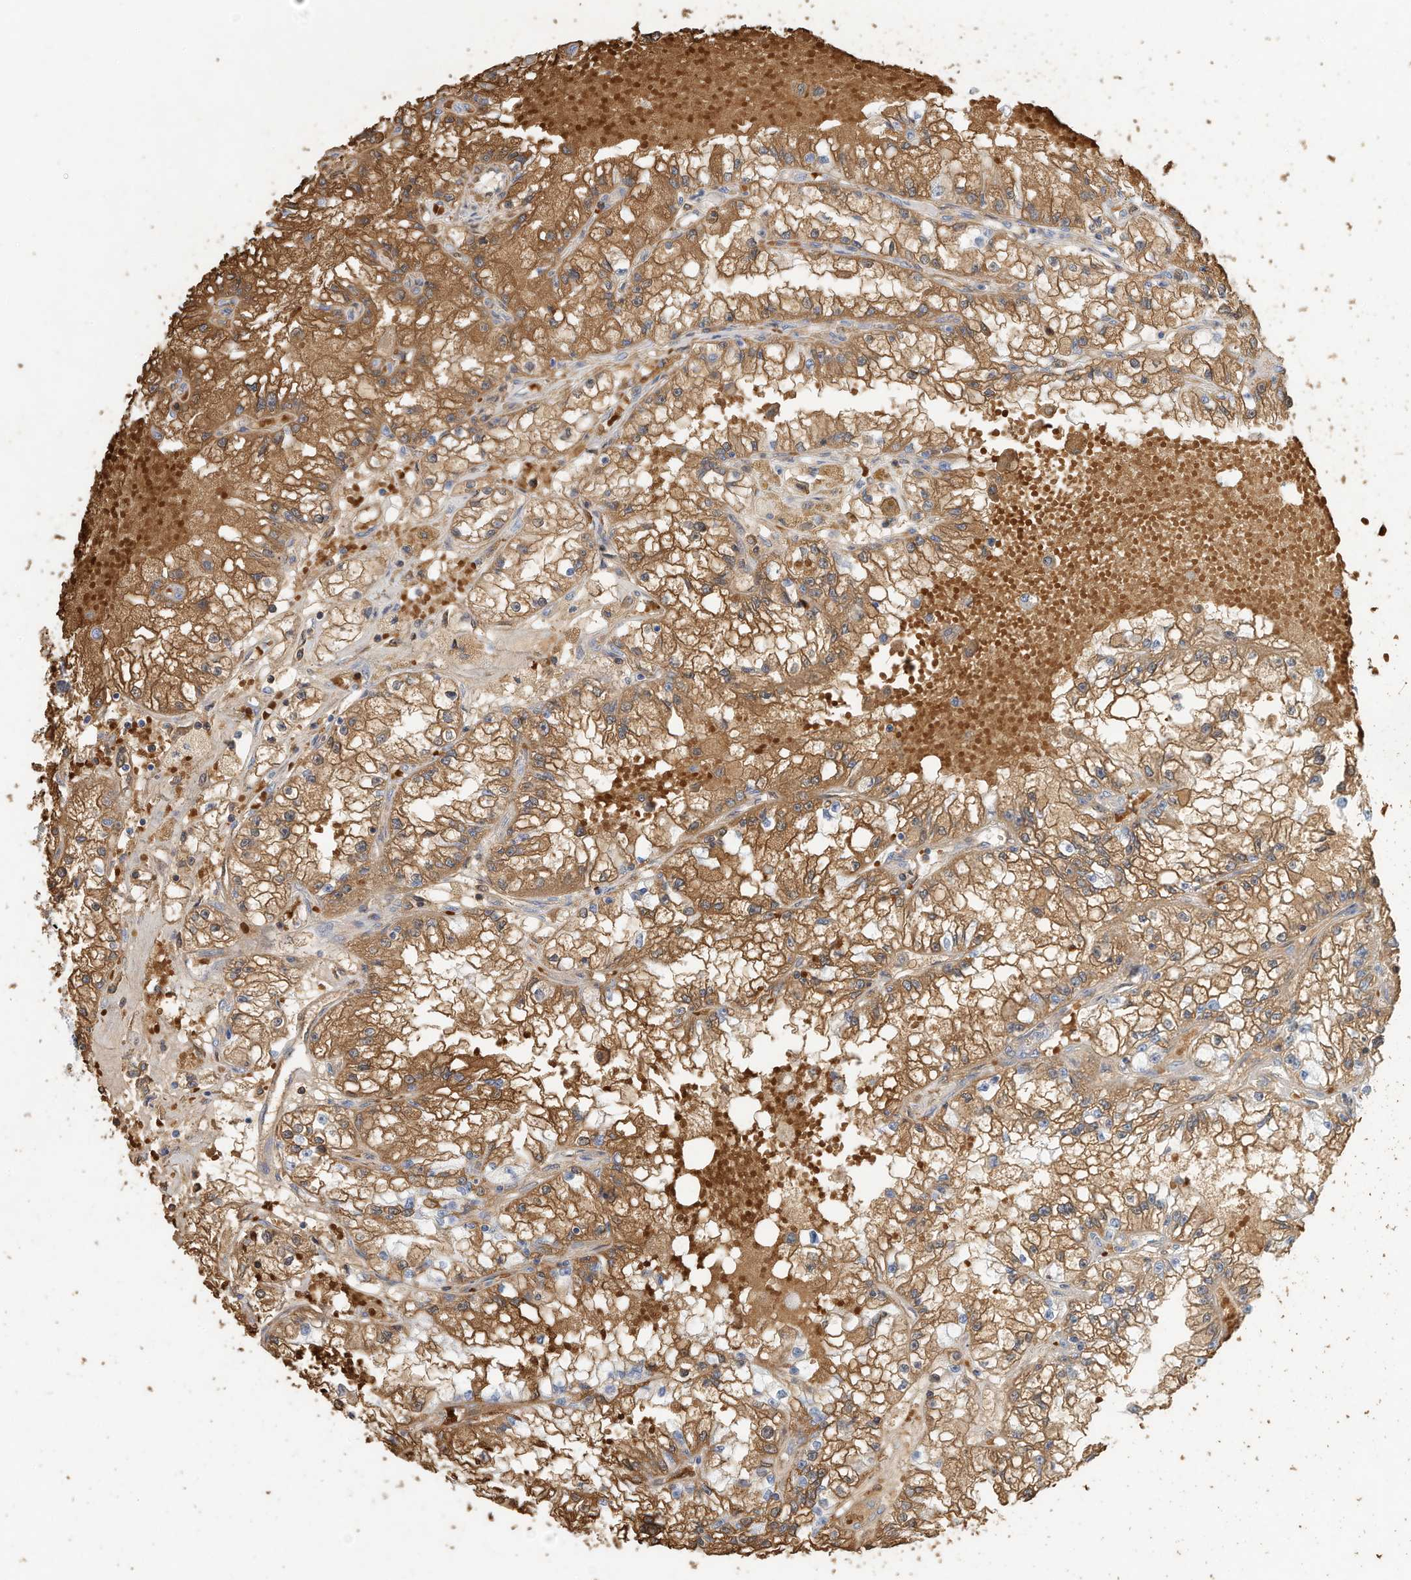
{"staining": {"intensity": "moderate", "quantity": ">75%", "location": "cytoplasmic/membranous"}, "tissue": "renal cancer", "cell_type": "Tumor cells", "image_type": "cancer", "snomed": [{"axis": "morphology", "description": "Adenocarcinoma, NOS"}, {"axis": "topography", "description": "Kidney"}], "caption": "Moderate cytoplasmic/membranous protein staining is present in approximately >75% of tumor cells in adenocarcinoma (renal). (brown staining indicates protein expression, while blue staining denotes nuclei).", "gene": "RCAN3", "patient": {"sex": "male", "age": 56}}